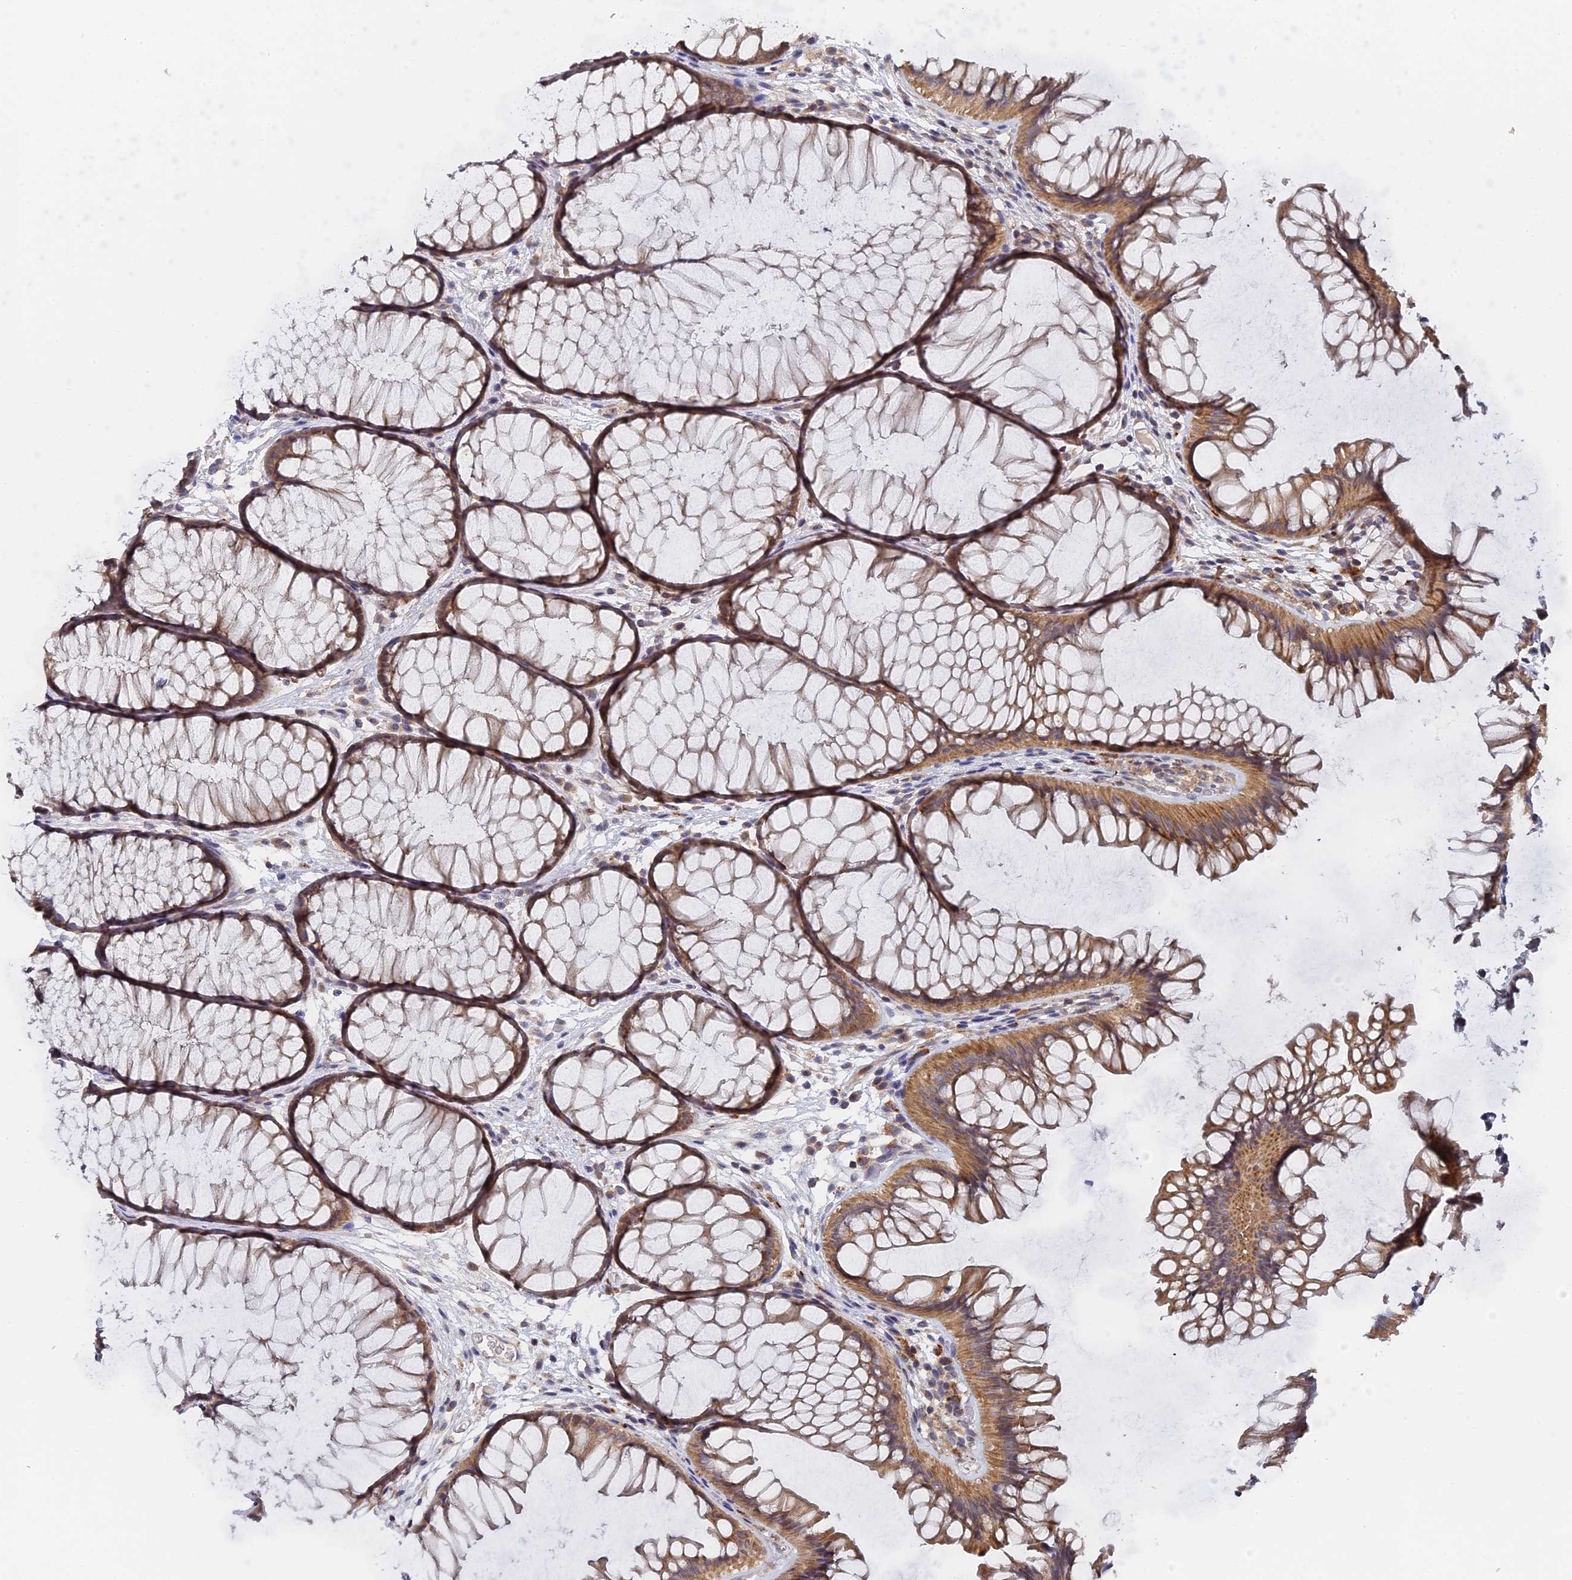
{"staining": {"intensity": "negative", "quantity": "none", "location": "none"}, "tissue": "colon", "cell_type": "Endothelial cells", "image_type": "normal", "snomed": [{"axis": "morphology", "description": "Normal tissue, NOS"}, {"axis": "topography", "description": "Colon"}], "caption": "The photomicrograph demonstrates no staining of endothelial cells in benign colon.", "gene": "MIGA2", "patient": {"sex": "female", "age": 82}}